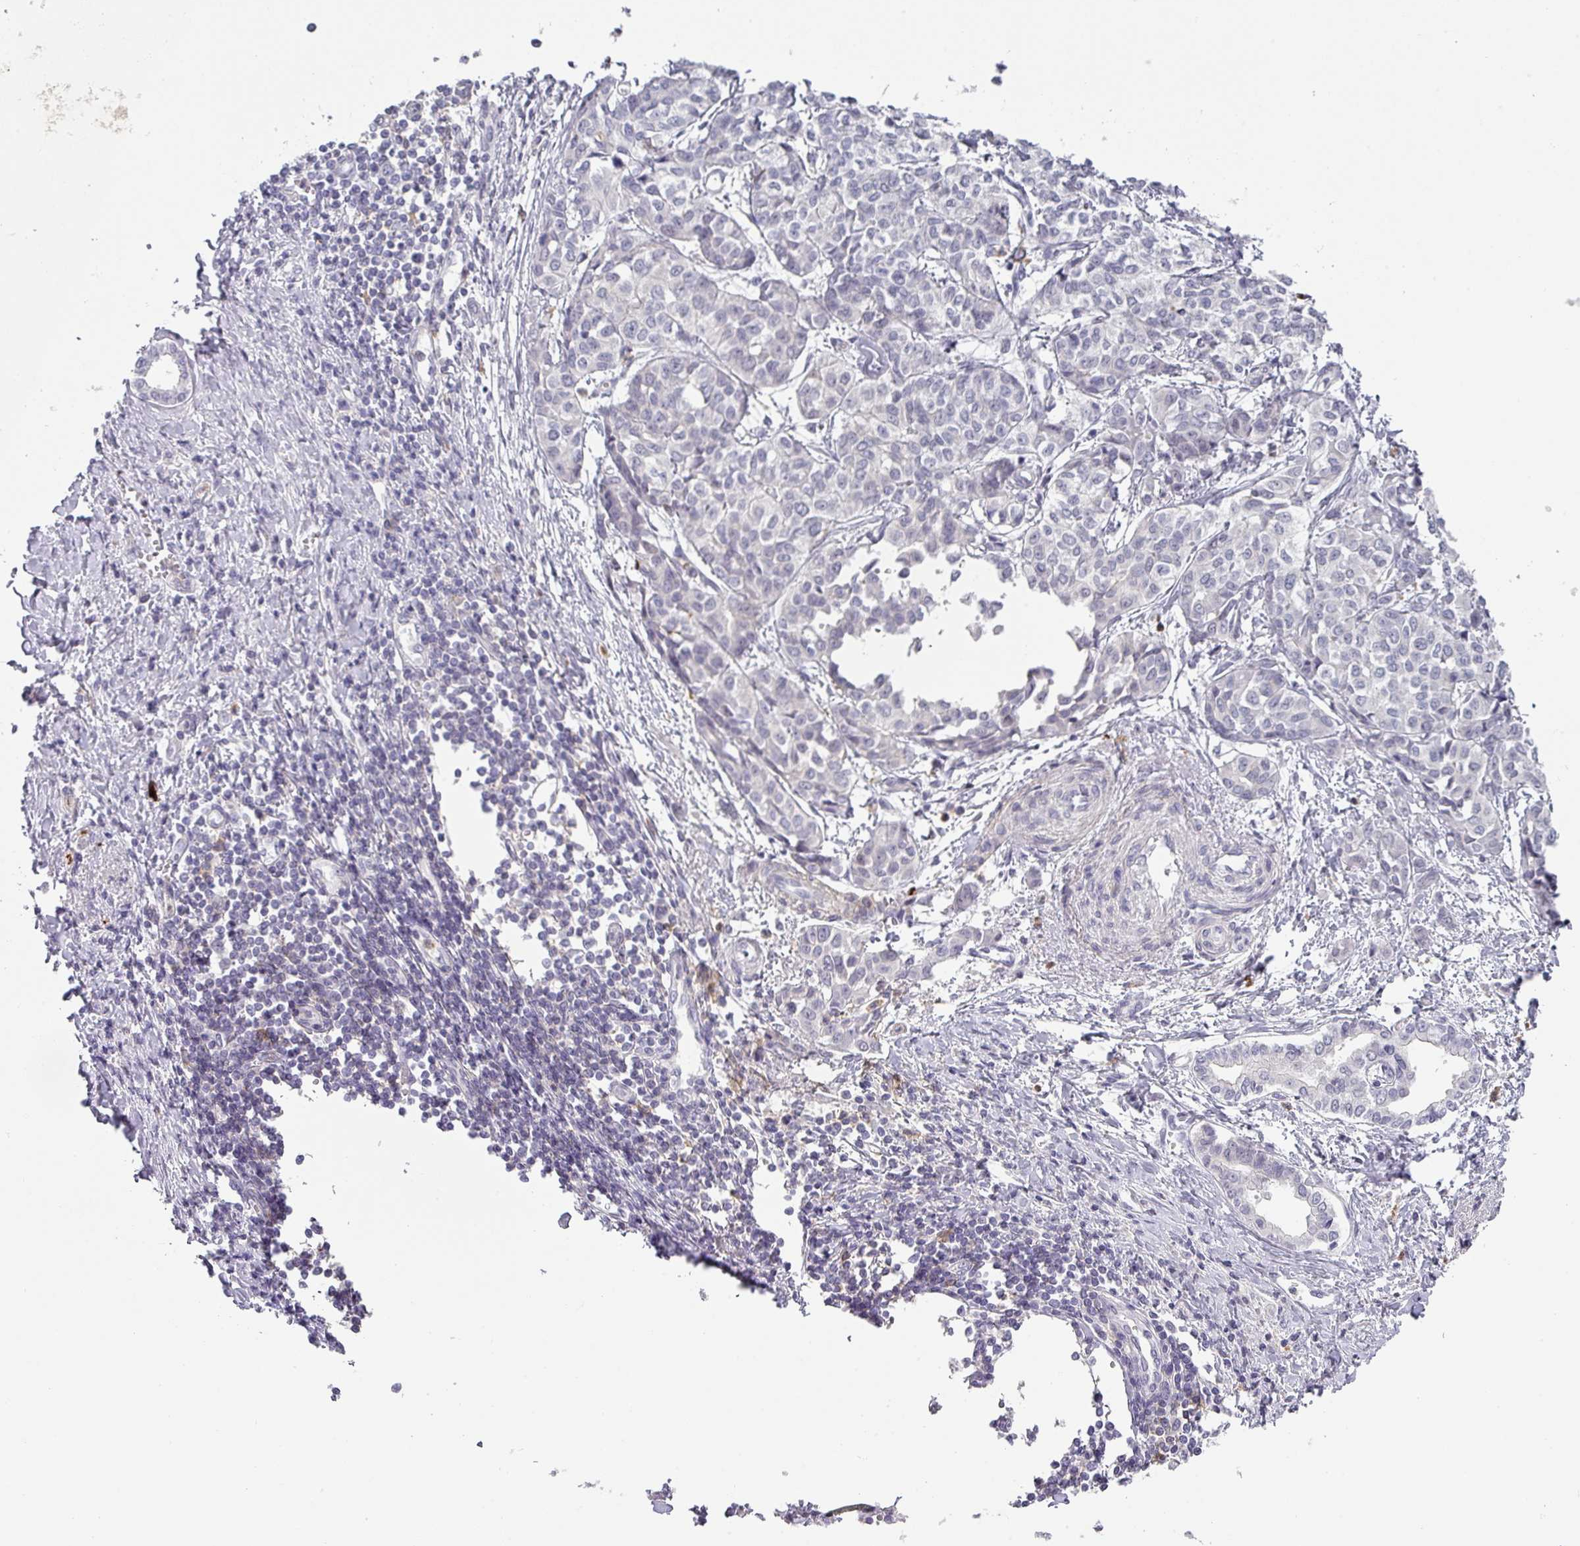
{"staining": {"intensity": "negative", "quantity": "none", "location": "none"}, "tissue": "liver cancer", "cell_type": "Tumor cells", "image_type": "cancer", "snomed": [{"axis": "morphology", "description": "Cholangiocarcinoma"}, {"axis": "topography", "description": "Liver"}], "caption": "The image reveals no significant staining in tumor cells of cholangiocarcinoma (liver). The staining was performed using DAB to visualize the protein expression in brown, while the nuclei were stained in blue with hematoxylin (Magnification: 20x).", "gene": "BTLA", "patient": {"sex": "female", "age": 77}}